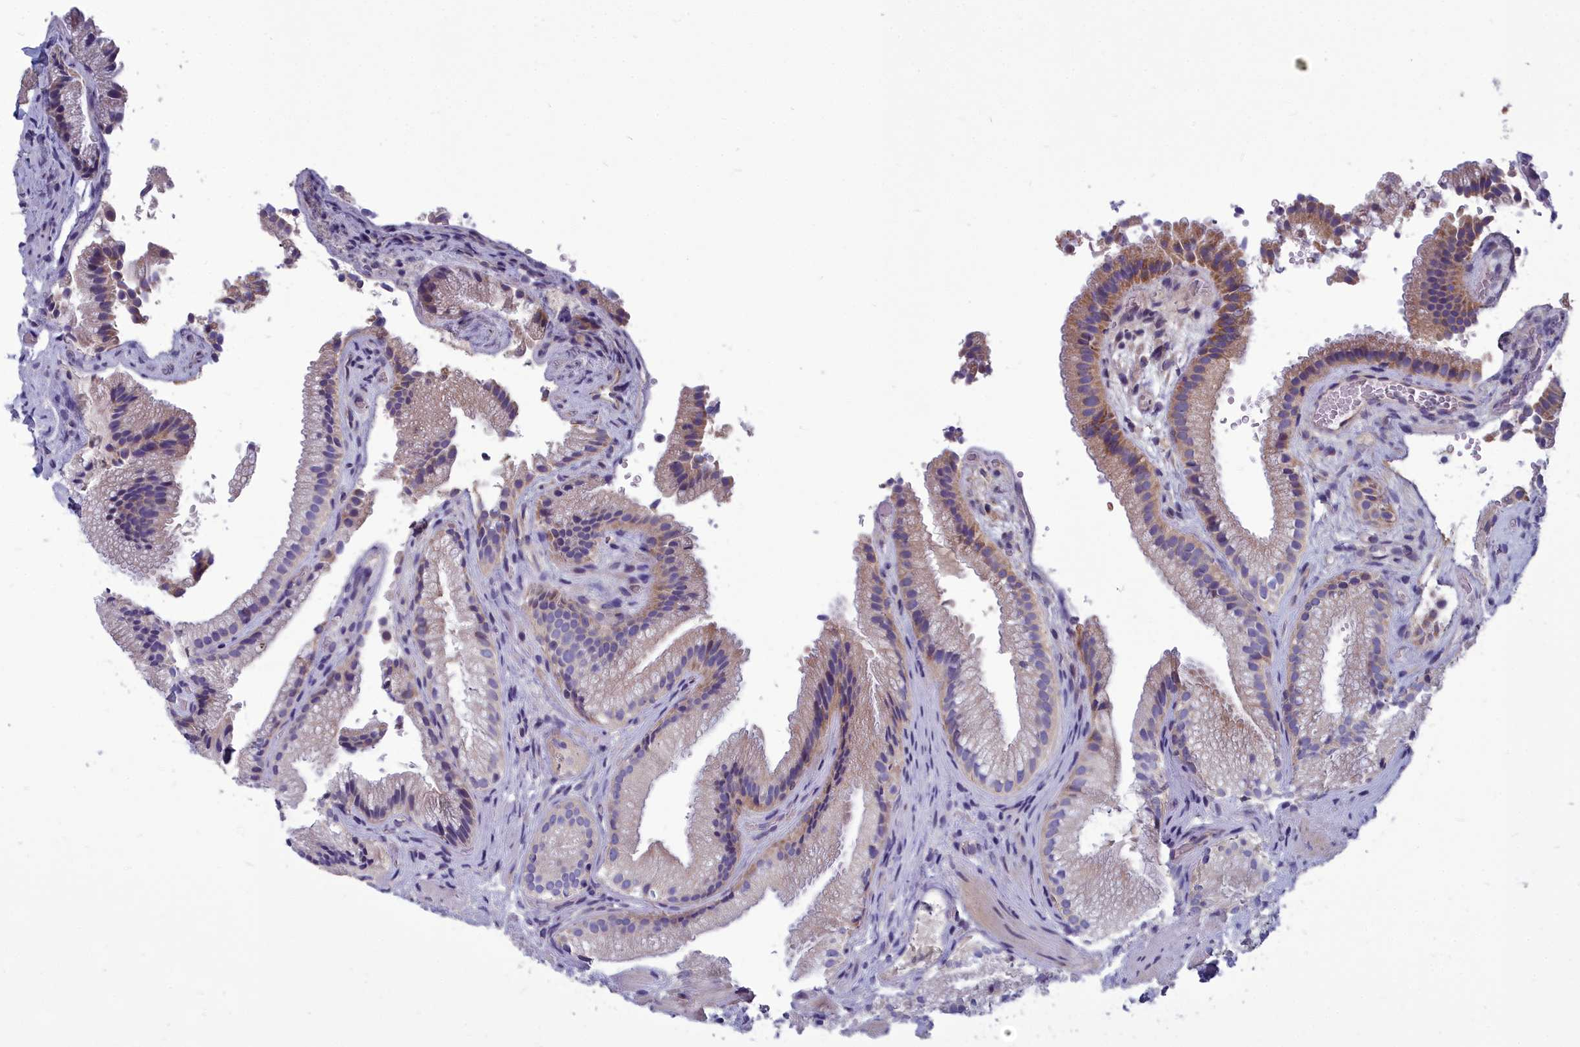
{"staining": {"intensity": "moderate", "quantity": "<25%", "location": "cytoplasmic/membranous"}, "tissue": "gallbladder", "cell_type": "Glandular cells", "image_type": "normal", "snomed": [{"axis": "morphology", "description": "Normal tissue, NOS"}, {"axis": "morphology", "description": "Inflammation, NOS"}, {"axis": "topography", "description": "Gallbladder"}], "caption": "Glandular cells reveal low levels of moderate cytoplasmic/membranous staining in approximately <25% of cells in unremarkable gallbladder.", "gene": "COX20", "patient": {"sex": "male", "age": 51}}